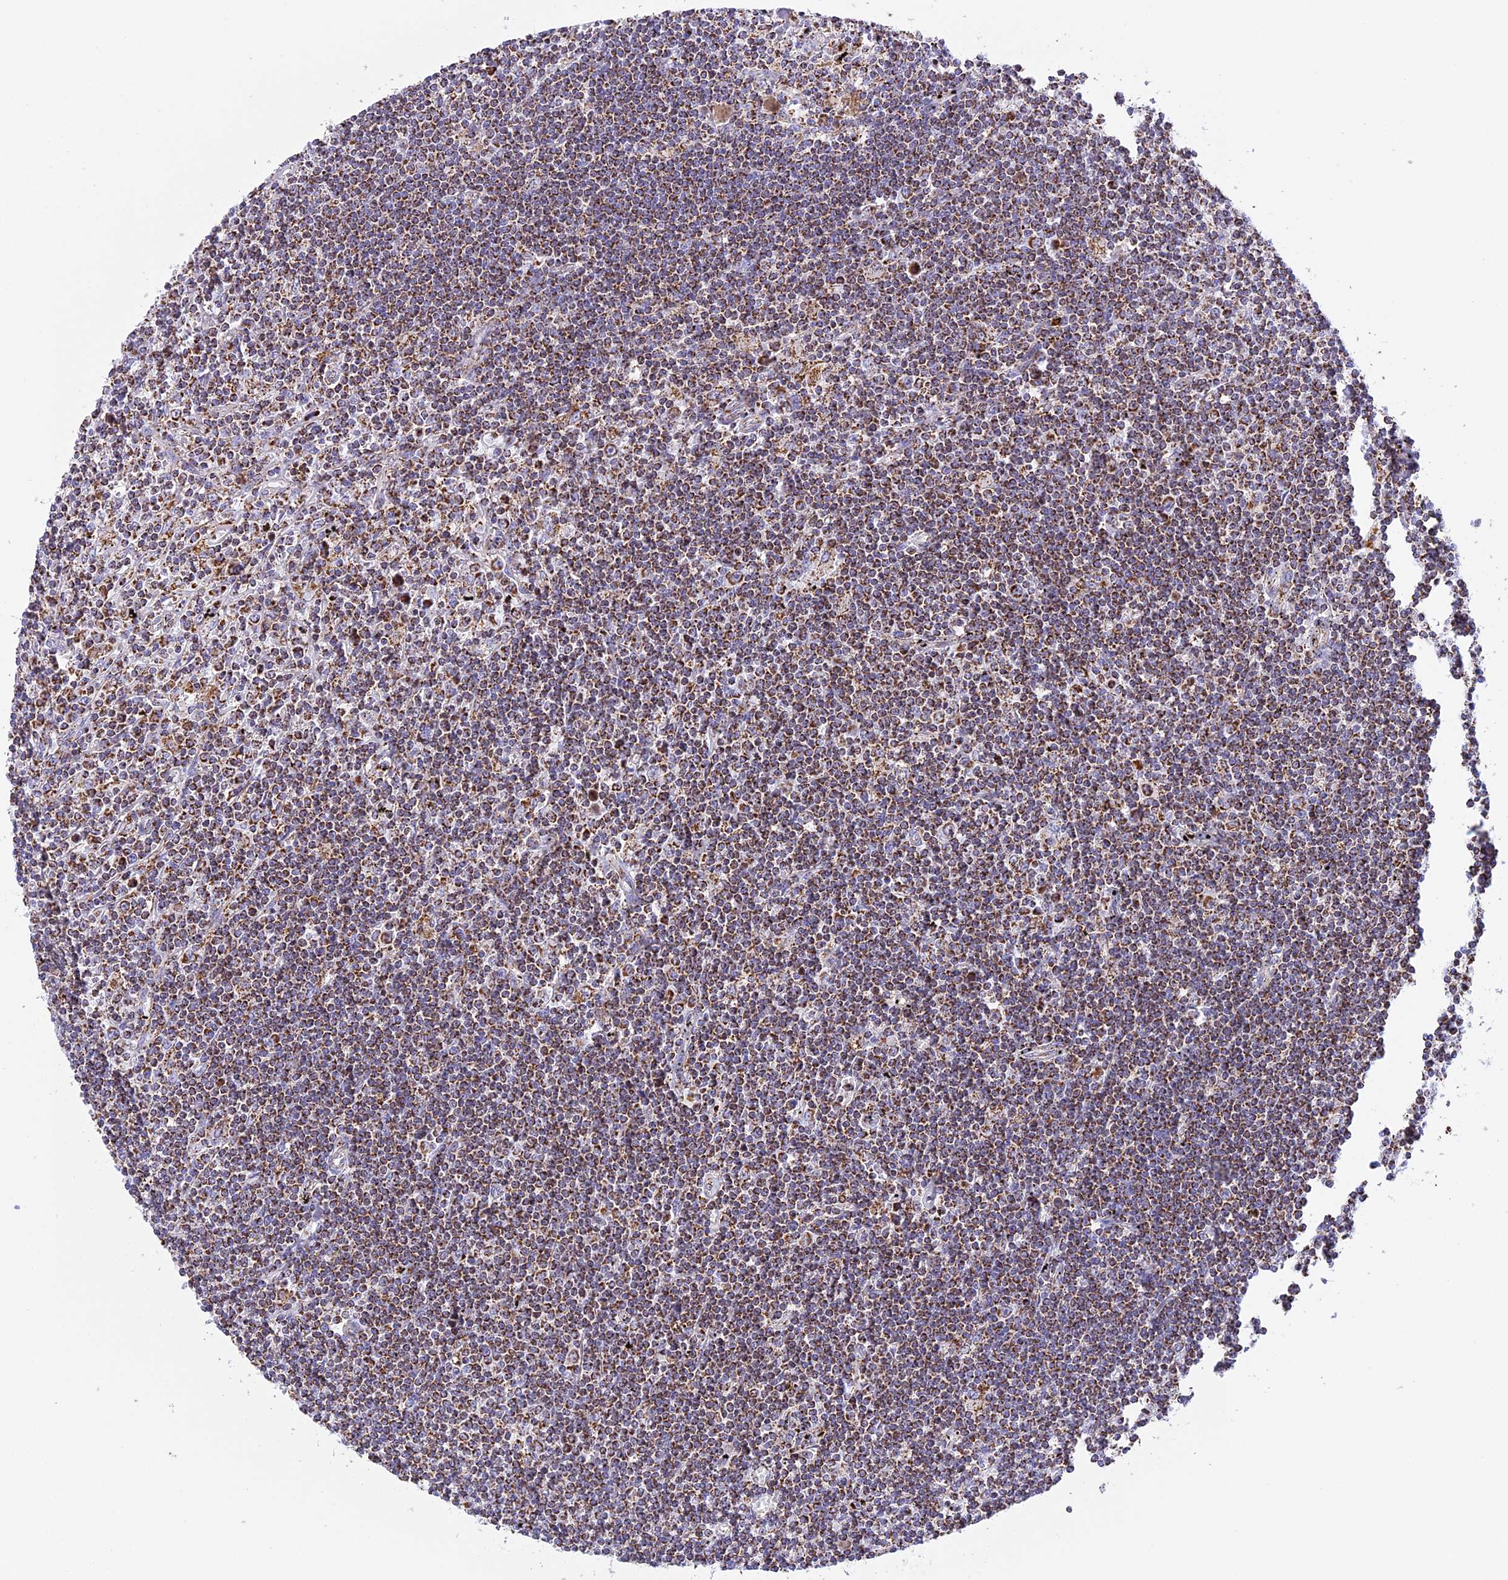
{"staining": {"intensity": "moderate", "quantity": ">75%", "location": "cytoplasmic/membranous"}, "tissue": "lymphoma", "cell_type": "Tumor cells", "image_type": "cancer", "snomed": [{"axis": "morphology", "description": "Malignant lymphoma, non-Hodgkin's type, Low grade"}, {"axis": "topography", "description": "Spleen"}], "caption": "Tumor cells show medium levels of moderate cytoplasmic/membranous staining in approximately >75% of cells in human malignant lymphoma, non-Hodgkin's type (low-grade).", "gene": "KCNG1", "patient": {"sex": "male", "age": 76}}